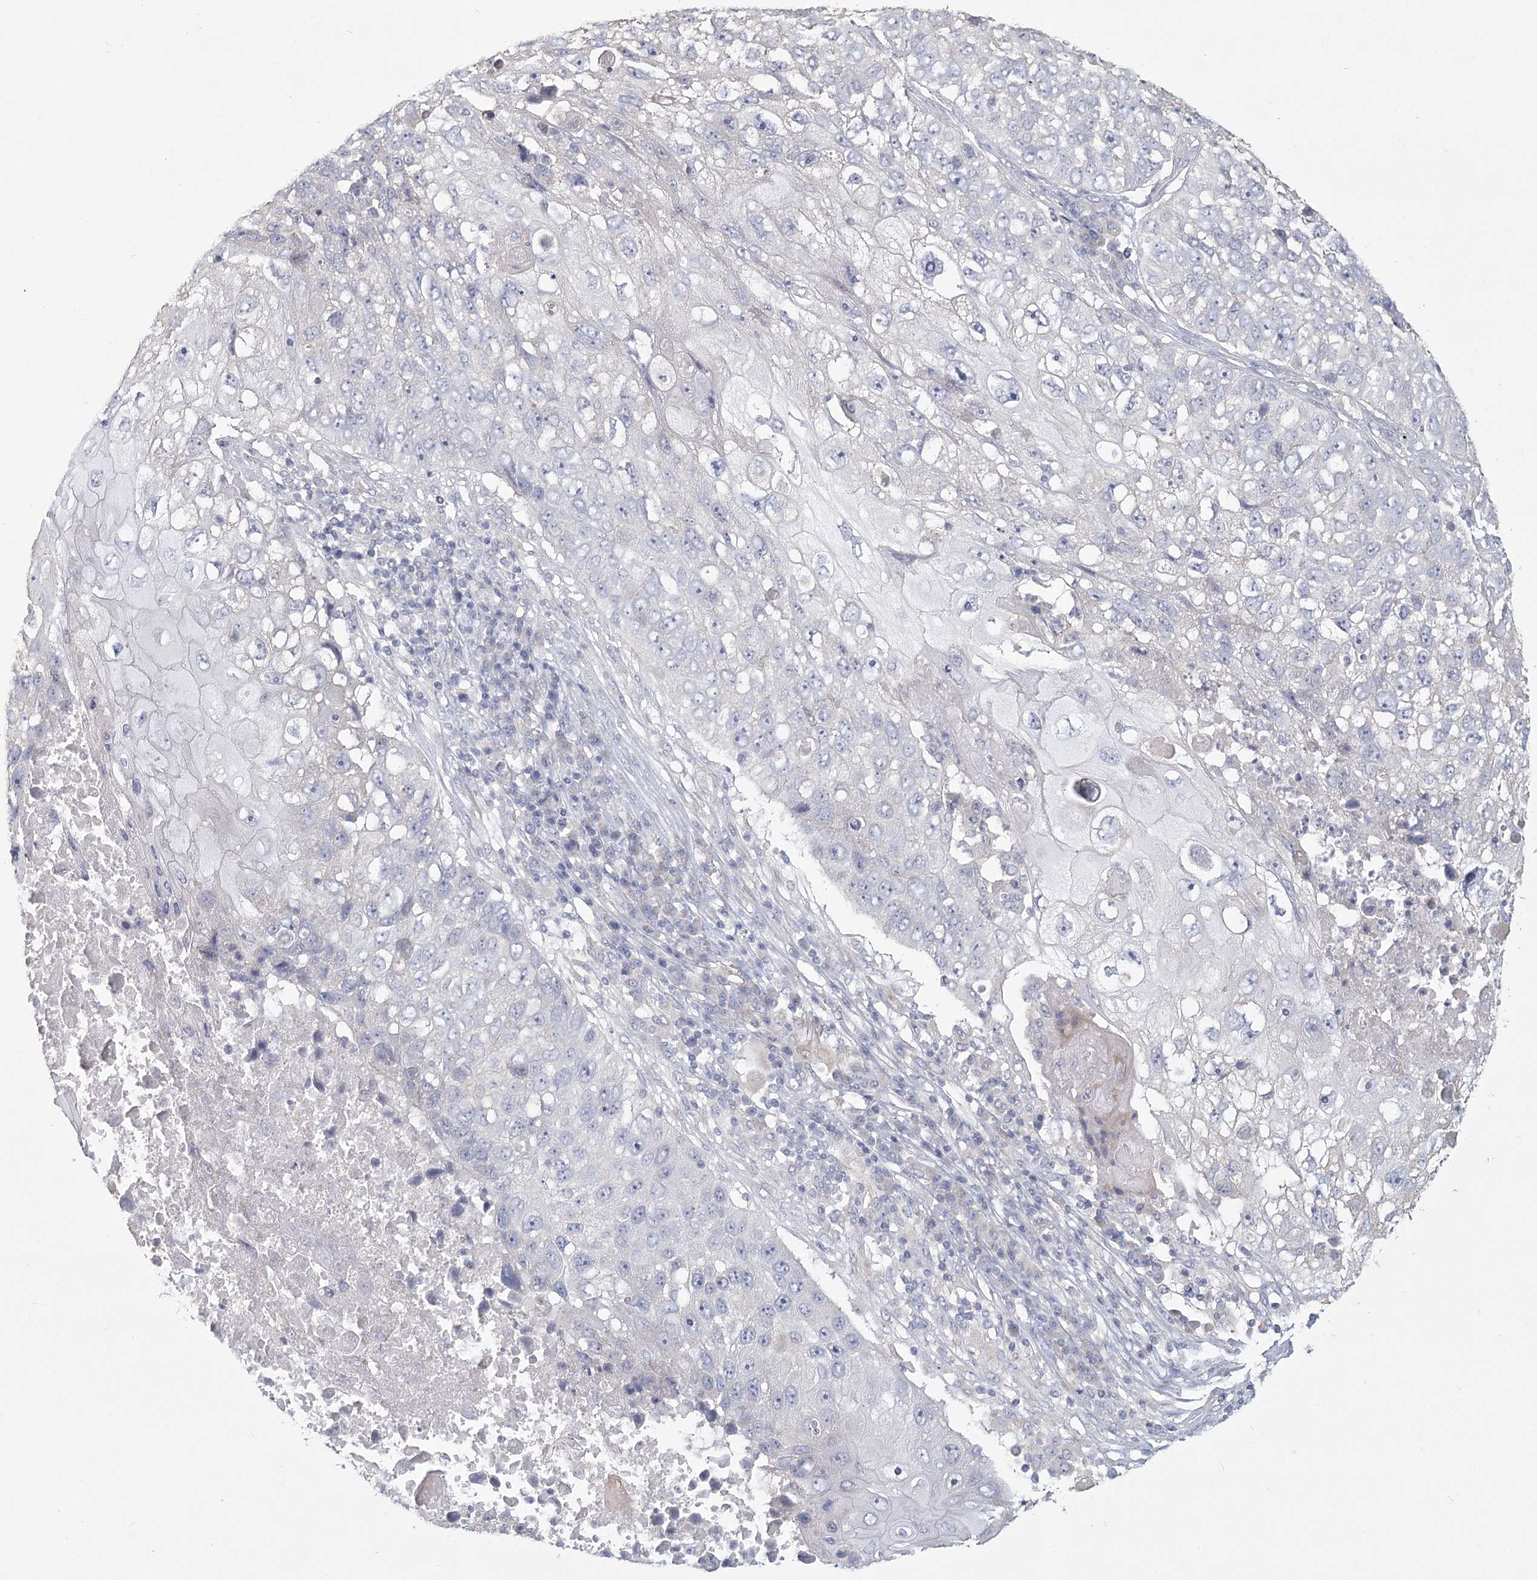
{"staining": {"intensity": "negative", "quantity": "none", "location": "none"}, "tissue": "lung cancer", "cell_type": "Tumor cells", "image_type": "cancer", "snomed": [{"axis": "morphology", "description": "Squamous cell carcinoma, NOS"}, {"axis": "topography", "description": "Lung"}], "caption": "High power microscopy photomicrograph of an immunohistochemistry photomicrograph of lung cancer, revealing no significant expression in tumor cells. Nuclei are stained in blue.", "gene": "CNTLN", "patient": {"sex": "male", "age": 61}}